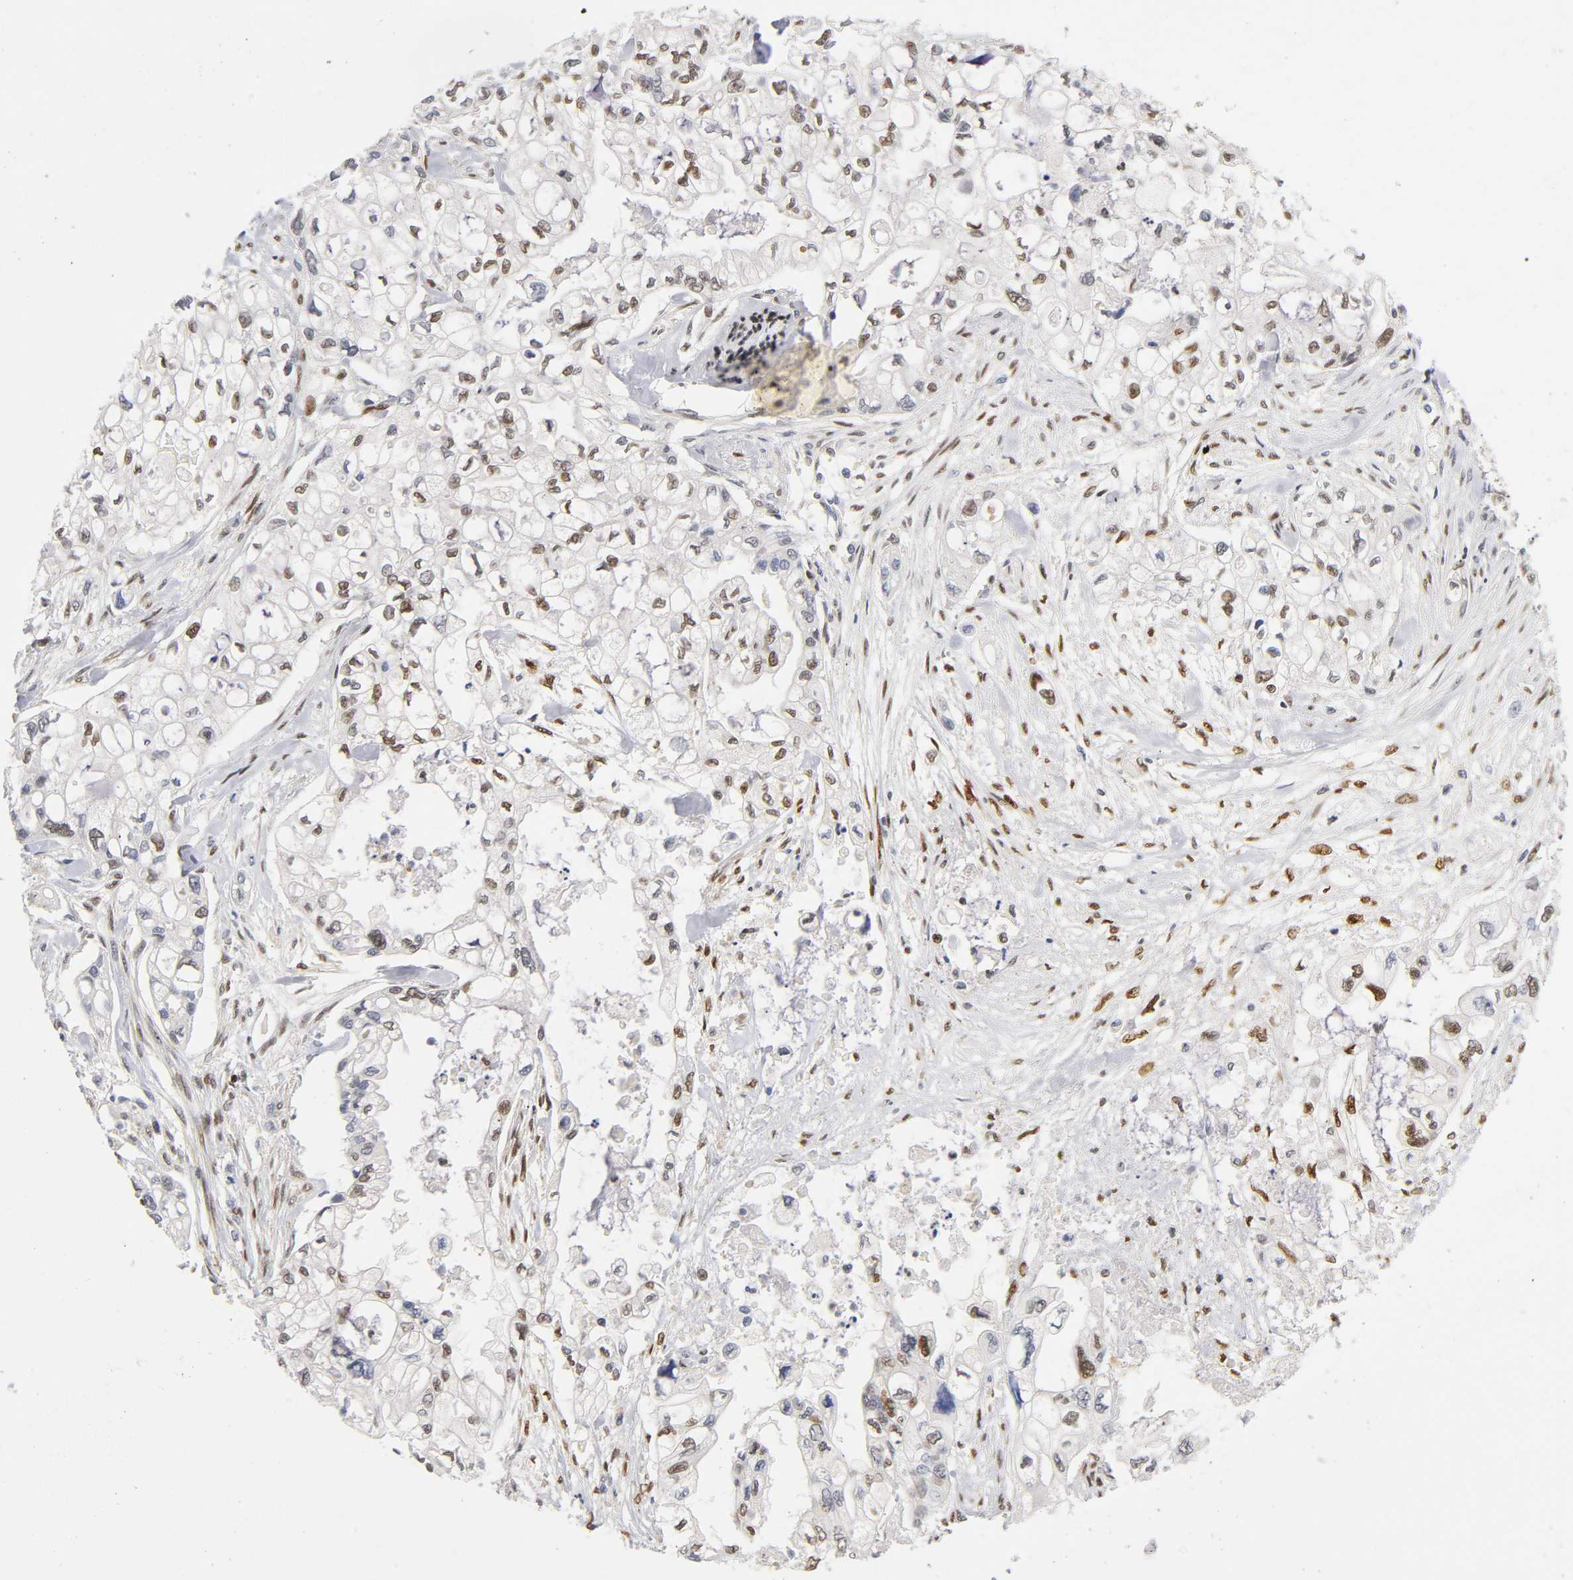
{"staining": {"intensity": "moderate", "quantity": "25%-75%", "location": "nuclear"}, "tissue": "pancreatic cancer", "cell_type": "Tumor cells", "image_type": "cancer", "snomed": [{"axis": "morphology", "description": "Normal tissue, NOS"}, {"axis": "topography", "description": "Pancreas"}], "caption": "The photomicrograph exhibits staining of pancreatic cancer, revealing moderate nuclear protein positivity (brown color) within tumor cells.", "gene": "NR3C1", "patient": {"sex": "male", "age": 42}}